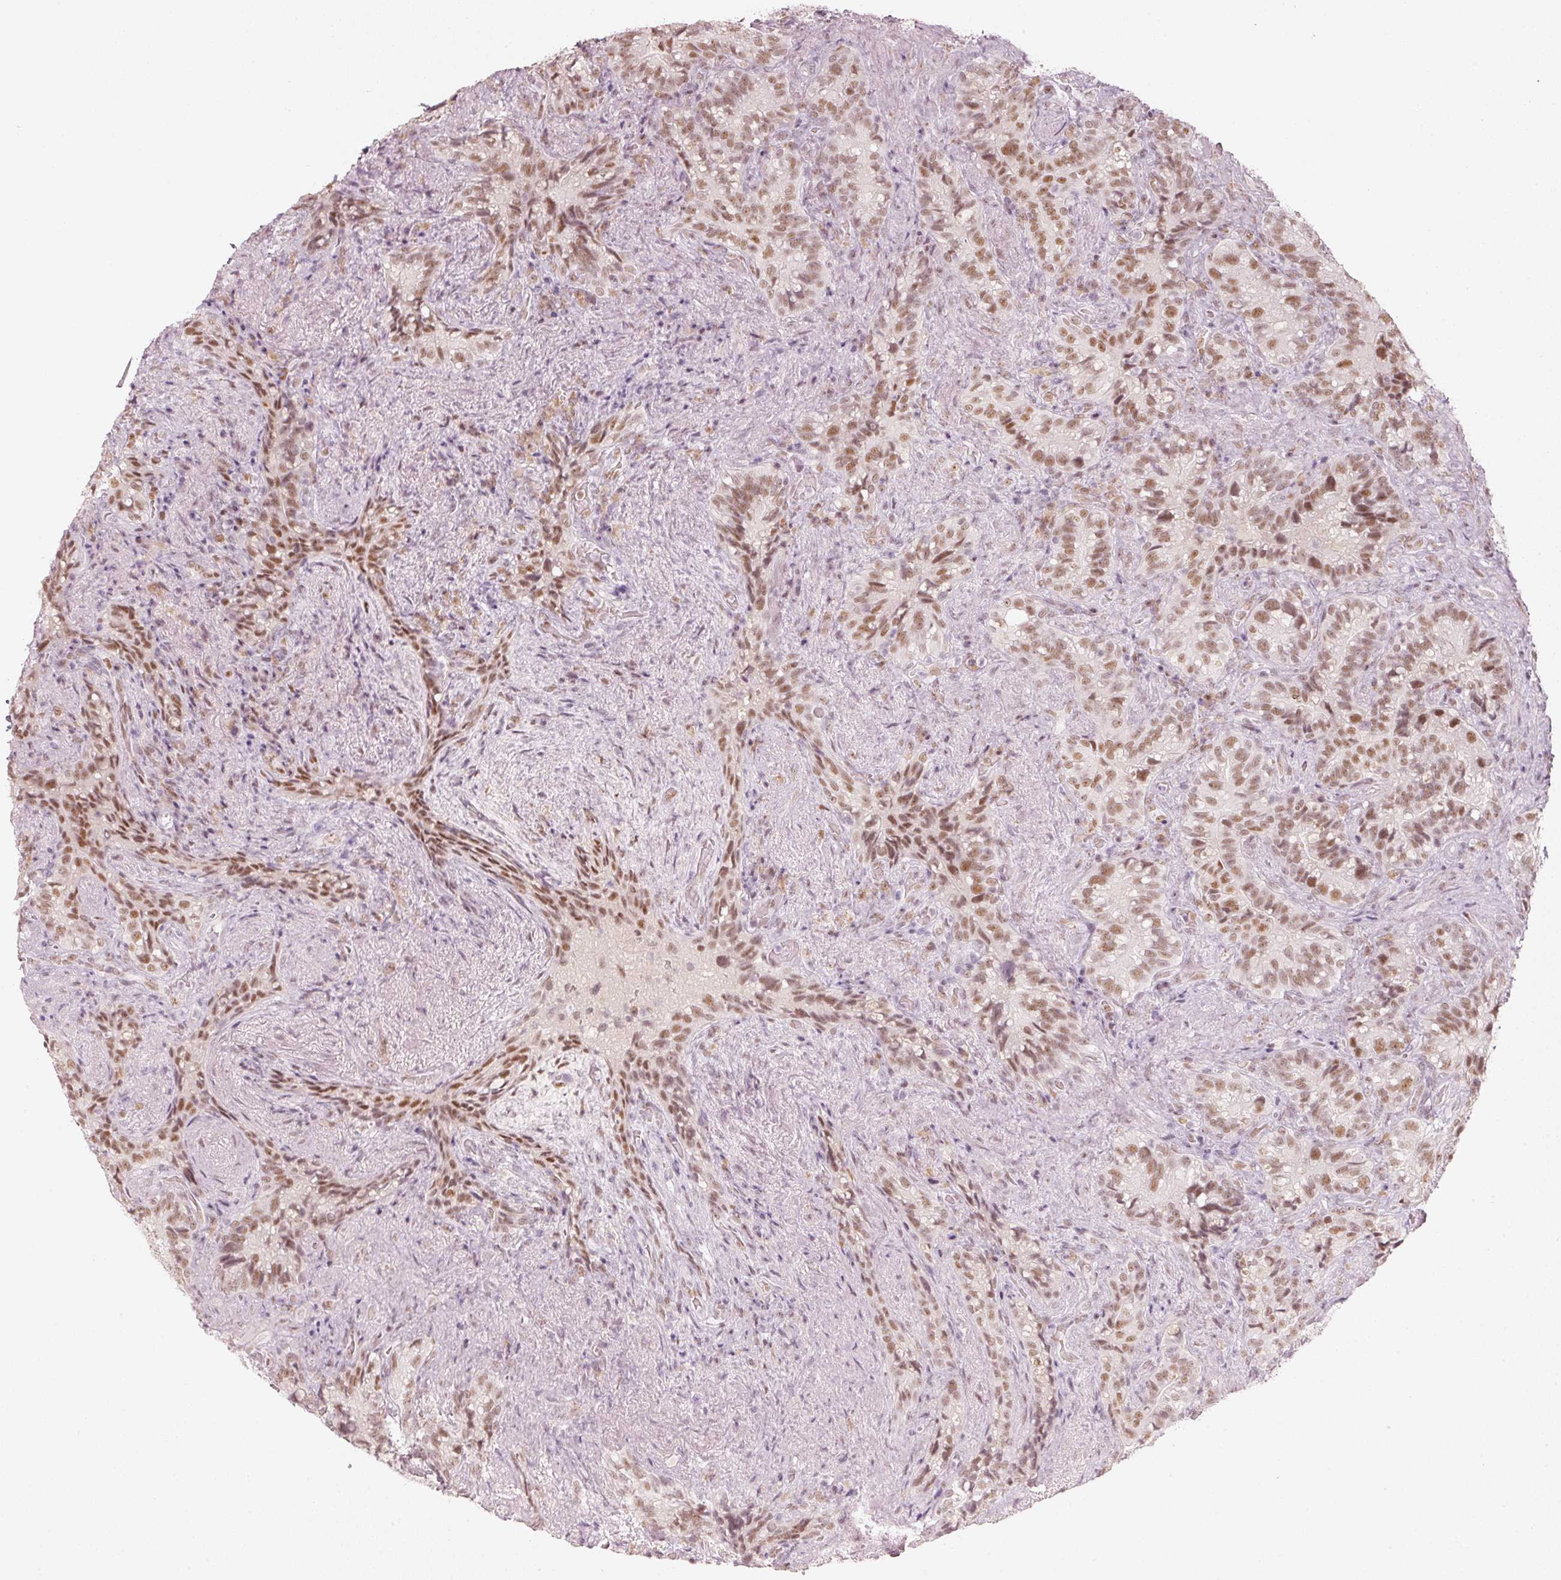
{"staining": {"intensity": "moderate", "quantity": ">75%", "location": "nuclear"}, "tissue": "seminal vesicle", "cell_type": "Glandular cells", "image_type": "normal", "snomed": [{"axis": "morphology", "description": "Normal tissue, NOS"}, {"axis": "topography", "description": "Seminal veicle"}], "caption": "Seminal vesicle stained with DAB immunohistochemistry (IHC) displays medium levels of moderate nuclear positivity in approximately >75% of glandular cells.", "gene": "PPP1R10", "patient": {"sex": "male", "age": 68}}